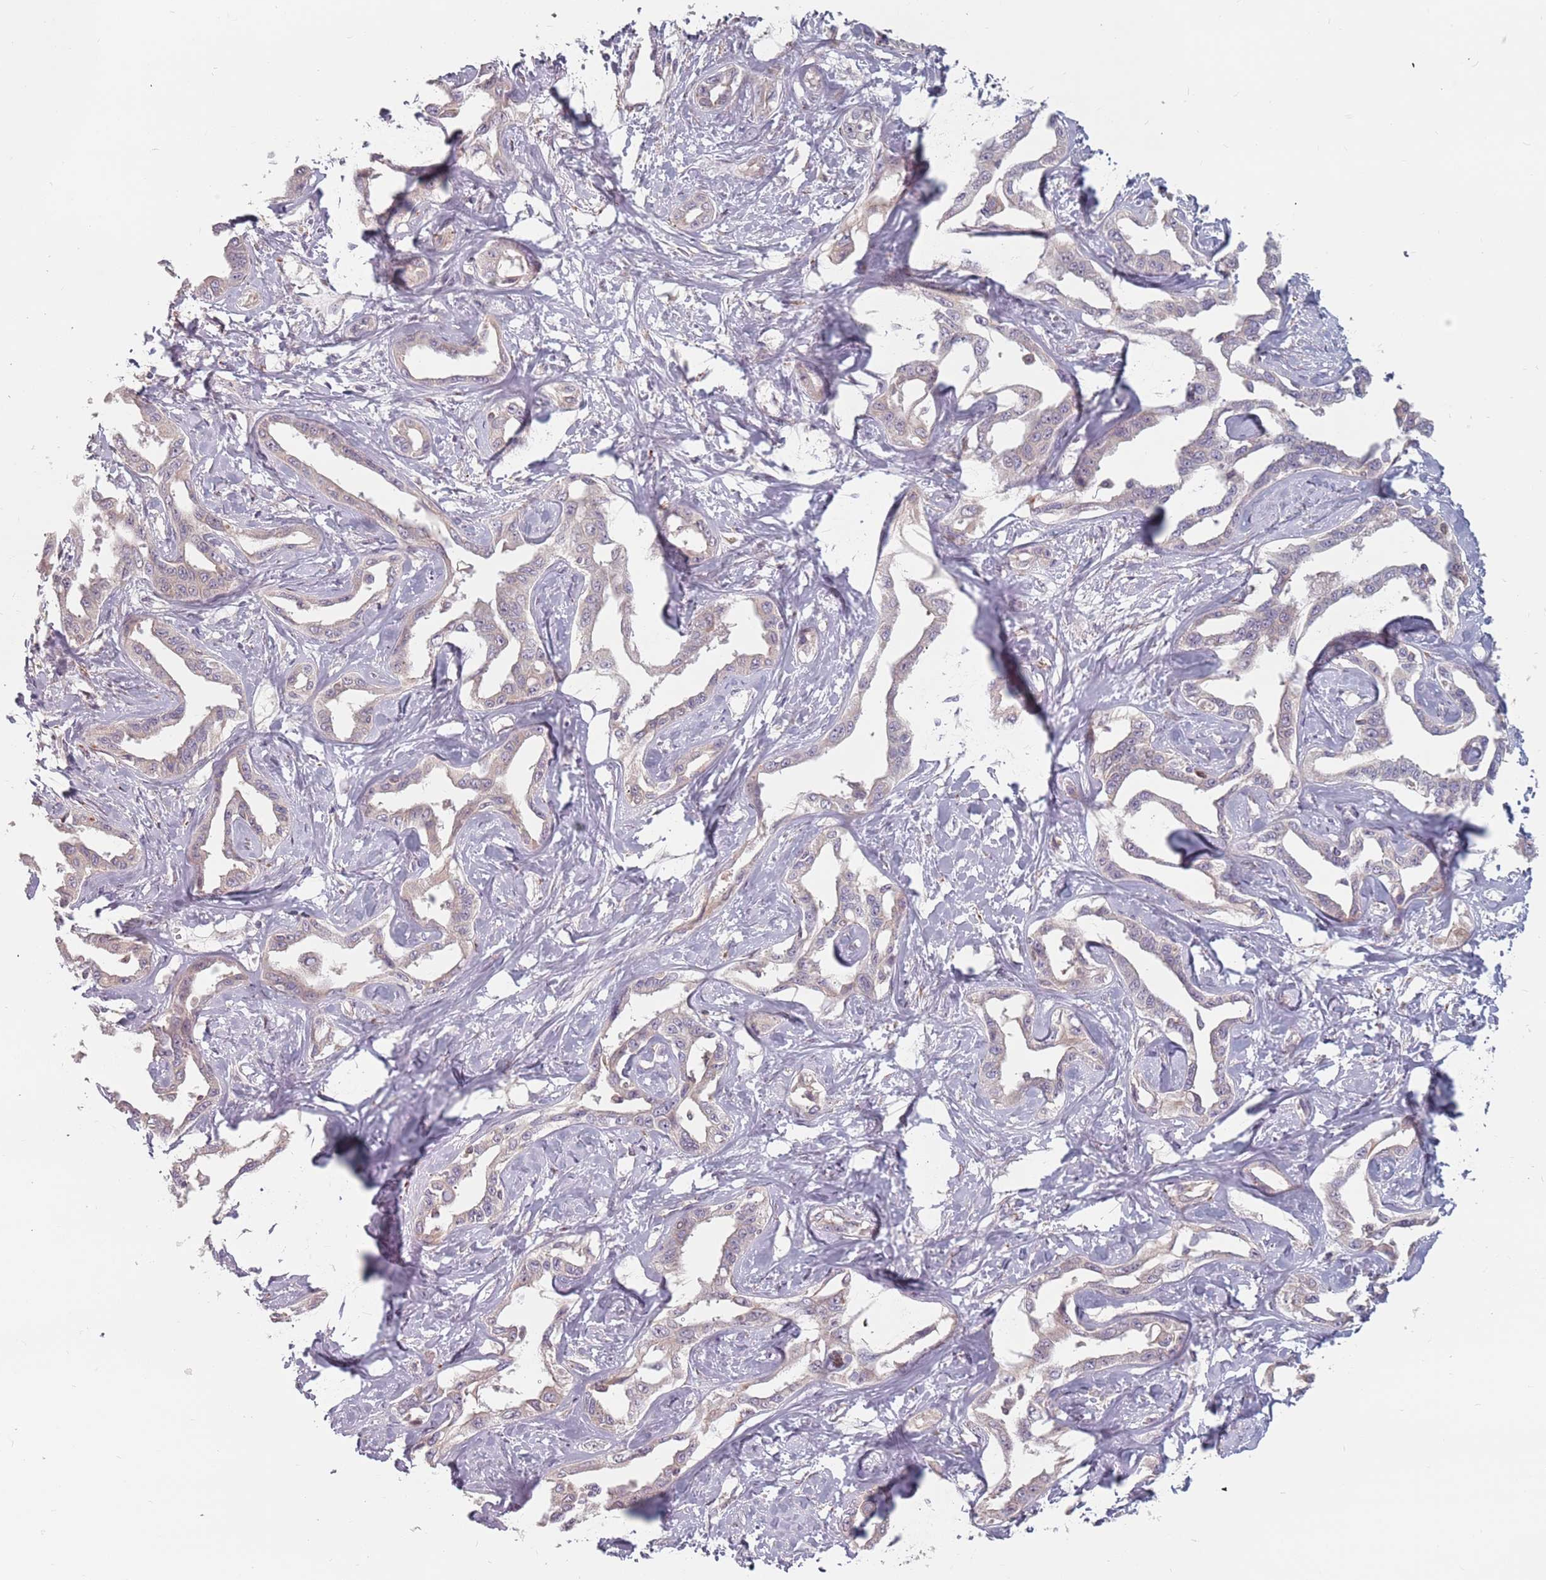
{"staining": {"intensity": "negative", "quantity": "none", "location": "none"}, "tissue": "liver cancer", "cell_type": "Tumor cells", "image_type": "cancer", "snomed": [{"axis": "morphology", "description": "Cholangiocarcinoma"}, {"axis": "topography", "description": "Liver"}], "caption": "Immunohistochemistry histopathology image of liver cancer stained for a protein (brown), which shows no staining in tumor cells. The staining was performed using DAB (3,3'-diaminobenzidine) to visualize the protein expression in brown, while the nuclei were stained in blue with hematoxylin (Magnification: 20x).", "gene": "ADAL", "patient": {"sex": "male", "age": 59}}